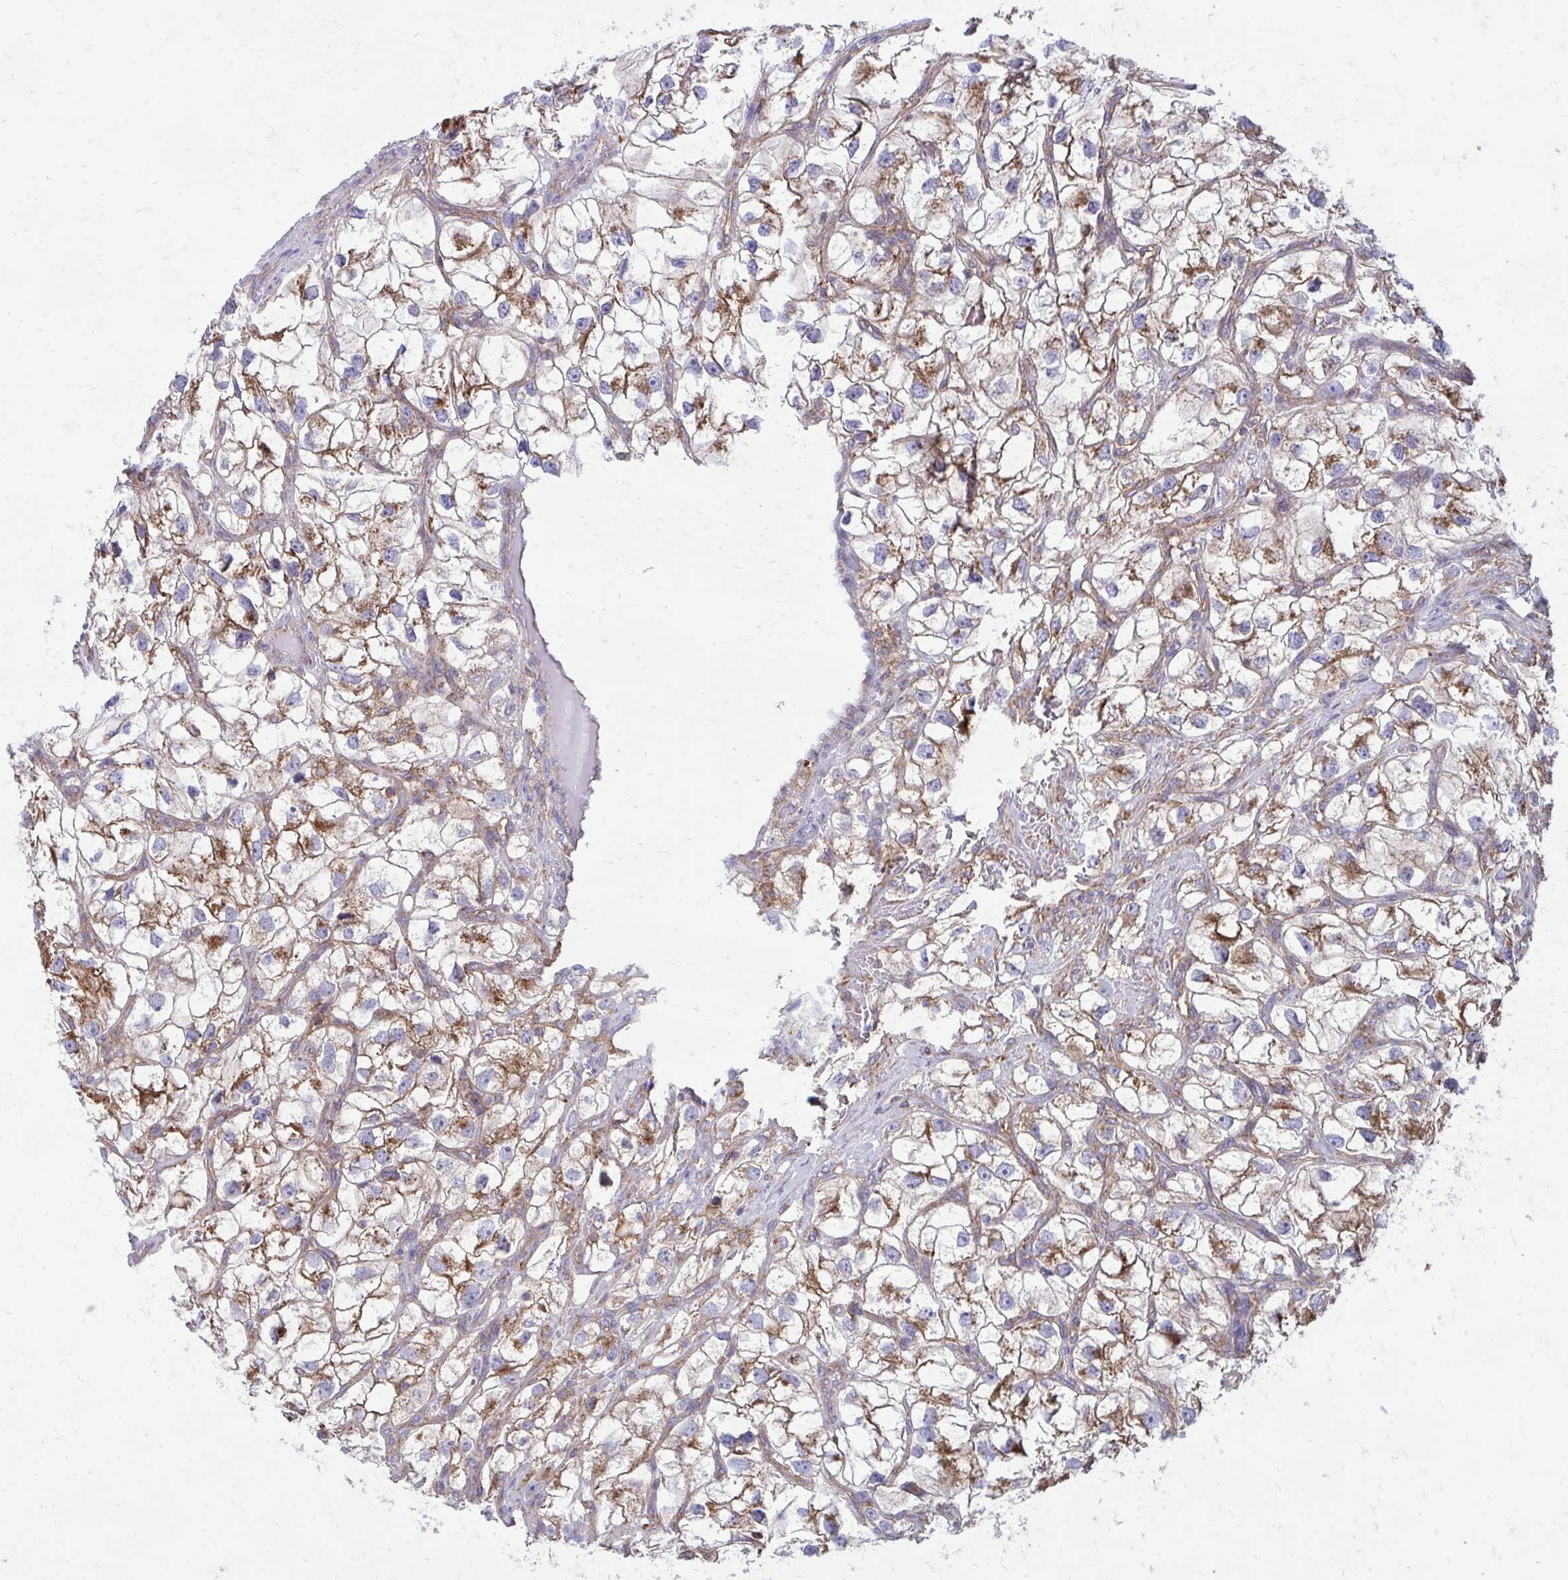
{"staining": {"intensity": "moderate", "quantity": ">75%", "location": "cytoplasmic/membranous"}, "tissue": "renal cancer", "cell_type": "Tumor cells", "image_type": "cancer", "snomed": [{"axis": "morphology", "description": "Adenocarcinoma, NOS"}, {"axis": "topography", "description": "Kidney"}], "caption": "Immunohistochemistry (IHC) photomicrograph of neoplastic tissue: human renal adenocarcinoma stained using IHC exhibits medium levels of moderate protein expression localized specifically in the cytoplasmic/membranous of tumor cells, appearing as a cytoplasmic/membranous brown color.", "gene": "CLTA", "patient": {"sex": "male", "age": 59}}